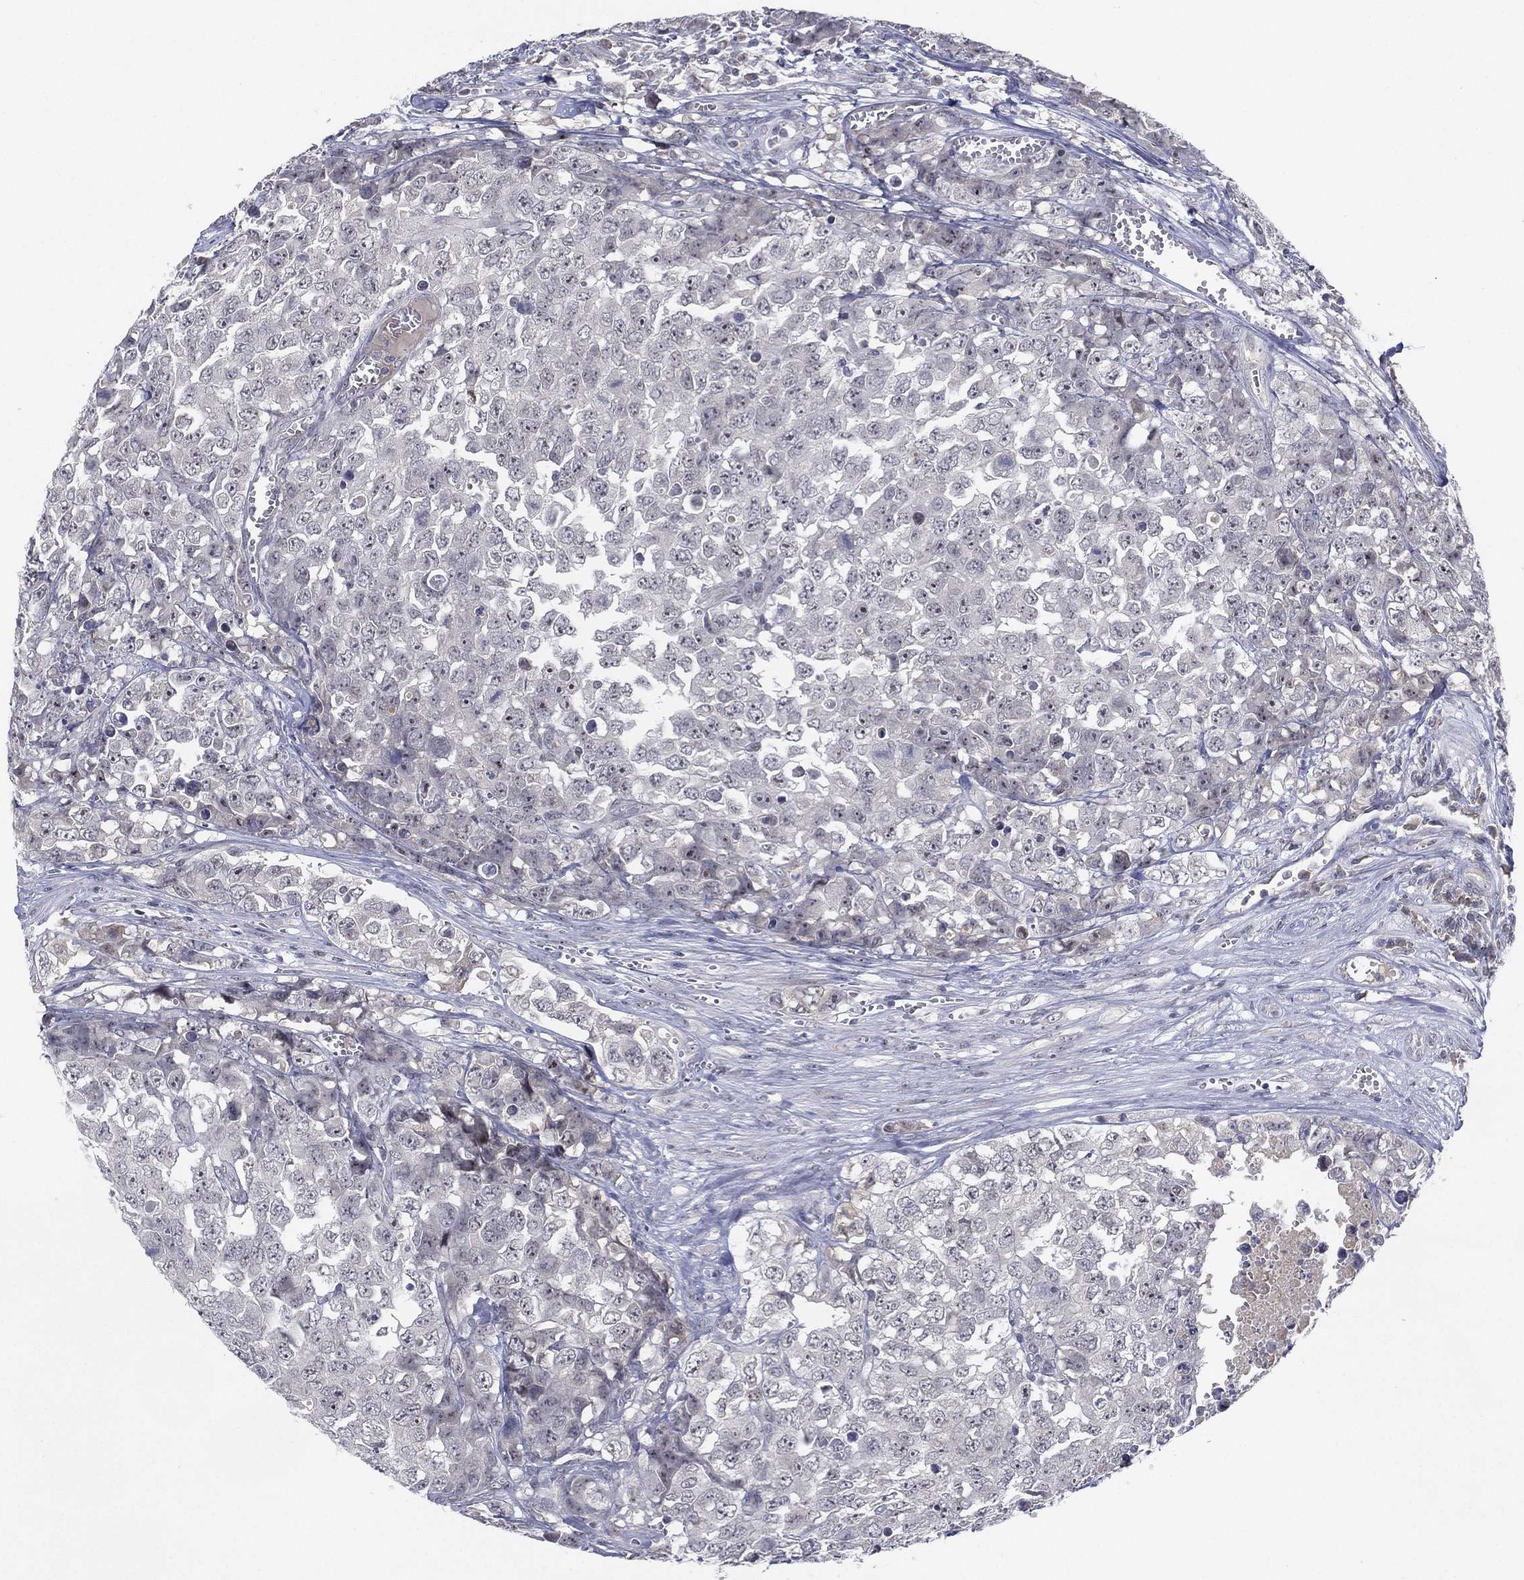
{"staining": {"intensity": "negative", "quantity": "none", "location": "none"}, "tissue": "testis cancer", "cell_type": "Tumor cells", "image_type": "cancer", "snomed": [{"axis": "morphology", "description": "Carcinoma, Embryonal, NOS"}, {"axis": "topography", "description": "Testis"}], "caption": "High power microscopy micrograph of an immunohistochemistry micrograph of testis cancer, revealing no significant expression in tumor cells.", "gene": "MS4A8", "patient": {"sex": "male", "age": 23}}